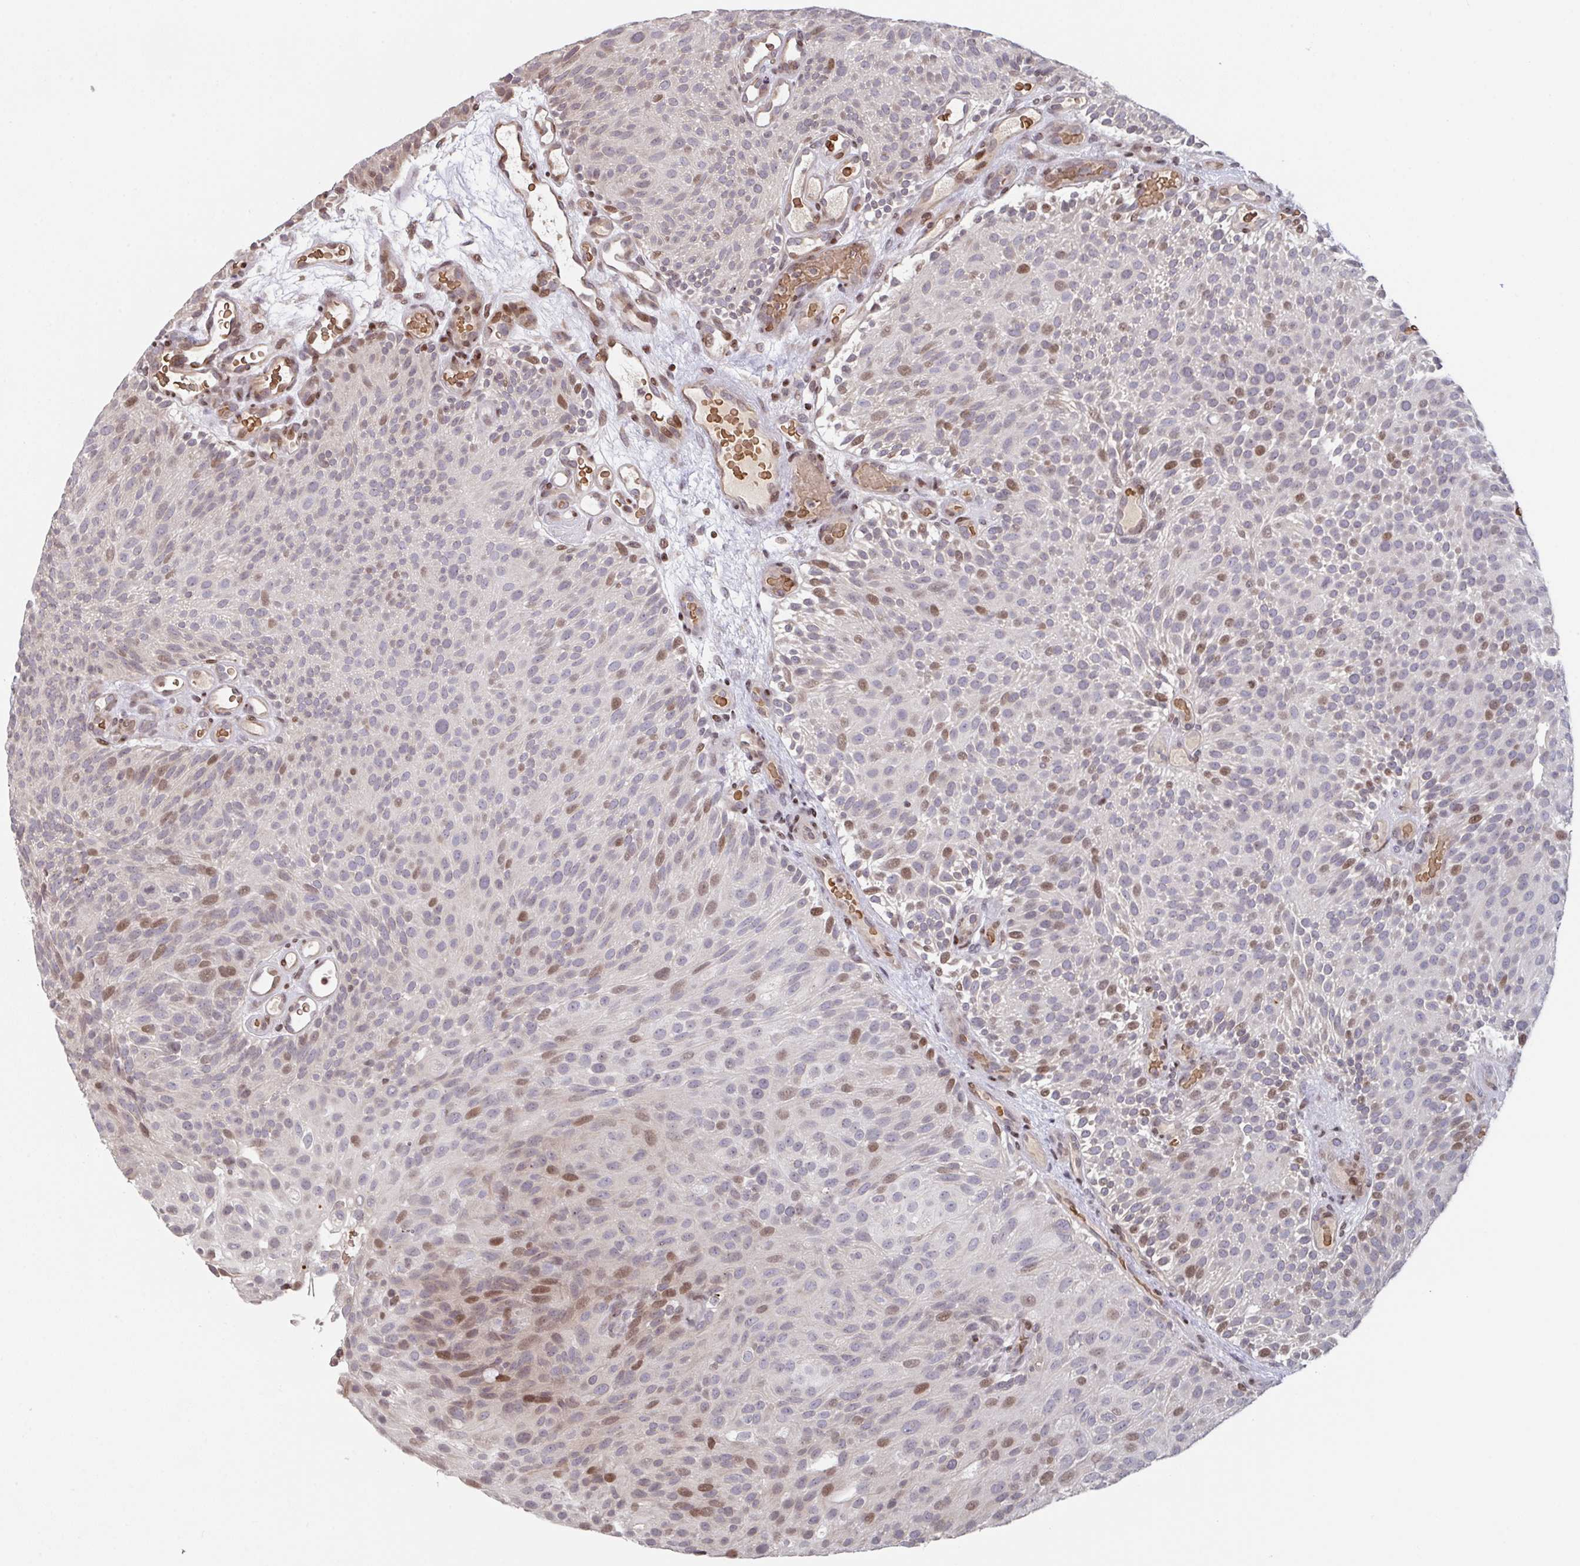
{"staining": {"intensity": "moderate", "quantity": "25%-75%", "location": "nuclear"}, "tissue": "urothelial cancer", "cell_type": "Tumor cells", "image_type": "cancer", "snomed": [{"axis": "morphology", "description": "Urothelial carcinoma, Low grade"}, {"axis": "topography", "description": "Urinary bladder"}], "caption": "Protein staining exhibits moderate nuclear staining in approximately 25%-75% of tumor cells in urothelial cancer.", "gene": "PCDHB8", "patient": {"sex": "male", "age": 78}}